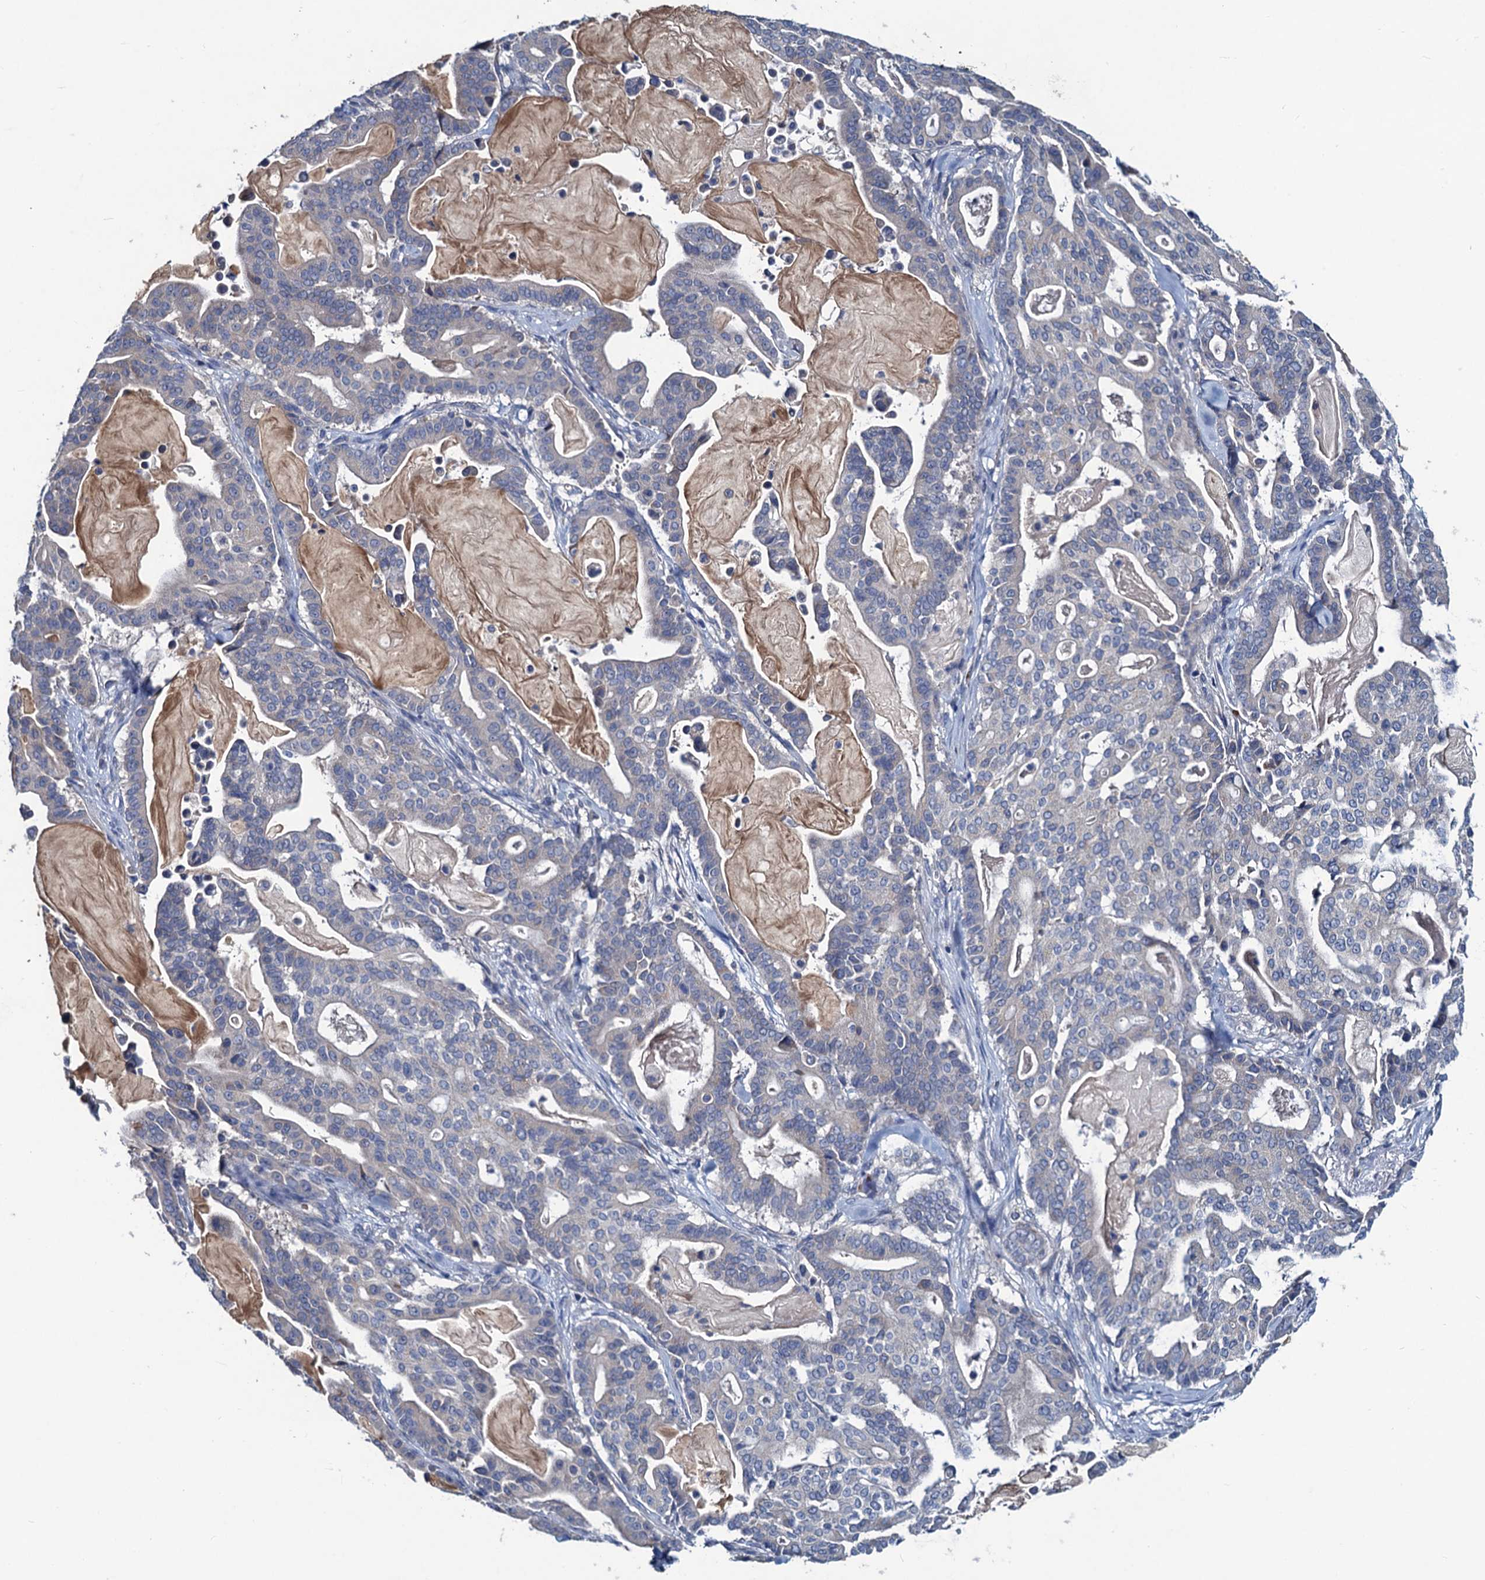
{"staining": {"intensity": "negative", "quantity": "none", "location": "none"}, "tissue": "pancreatic cancer", "cell_type": "Tumor cells", "image_type": "cancer", "snomed": [{"axis": "morphology", "description": "Adenocarcinoma, NOS"}, {"axis": "topography", "description": "Pancreas"}], "caption": "Immunohistochemical staining of human adenocarcinoma (pancreatic) exhibits no significant expression in tumor cells. (Brightfield microscopy of DAB (3,3'-diaminobenzidine) immunohistochemistry (IHC) at high magnification).", "gene": "RTKN2", "patient": {"sex": "male", "age": 63}}